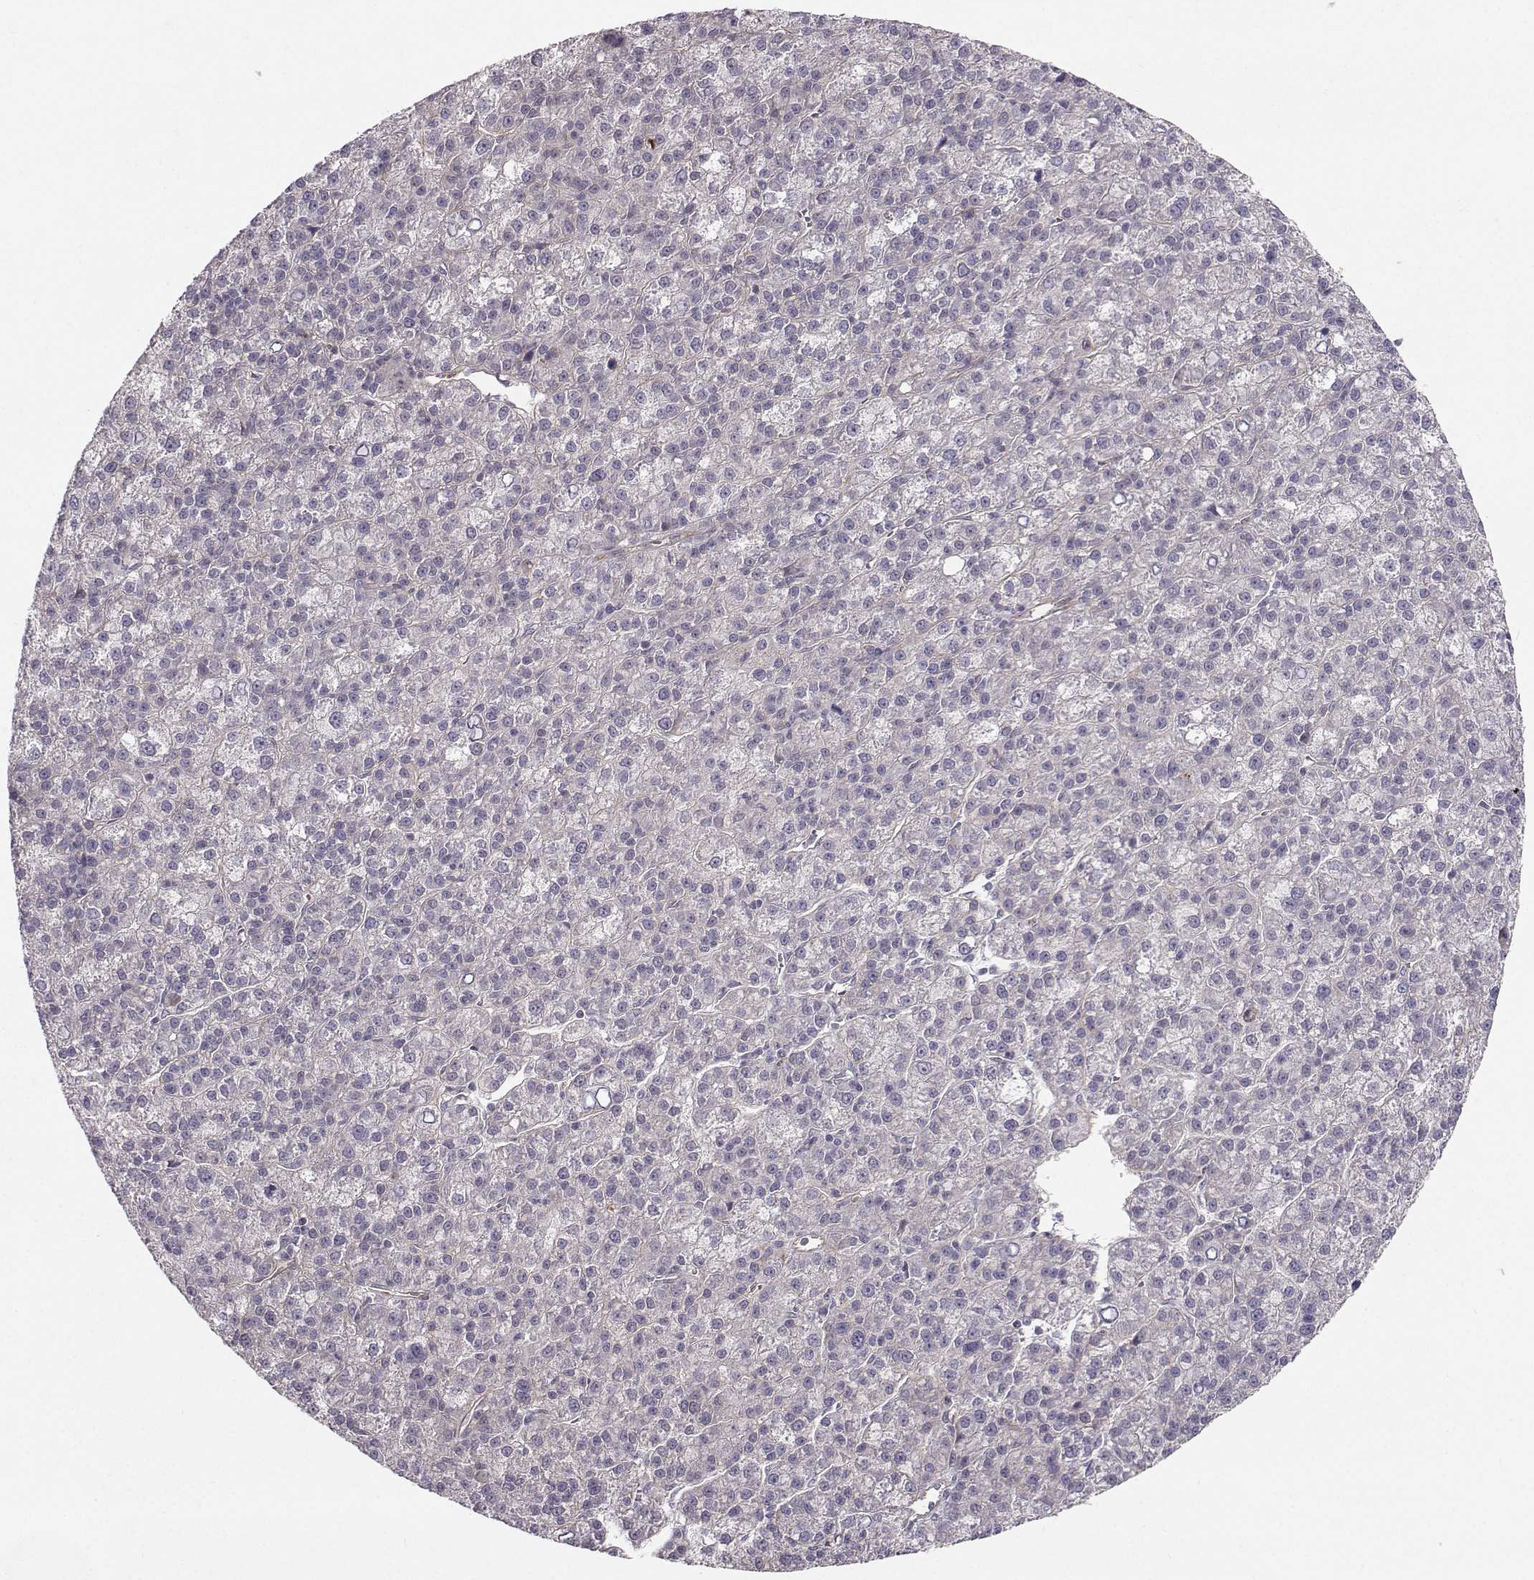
{"staining": {"intensity": "negative", "quantity": "none", "location": "none"}, "tissue": "liver cancer", "cell_type": "Tumor cells", "image_type": "cancer", "snomed": [{"axis": "morphology", "description": "Carcinoma, Hepatocellular, NOS"}, {"axis": "topography", "description": "Liver"}], "caption": "Tumor cells are negative for brown protein staining in hepatocellular carcinoma (liver).", "gene": "OPRD1", "patient": {"sex": "female", "age": 60}}